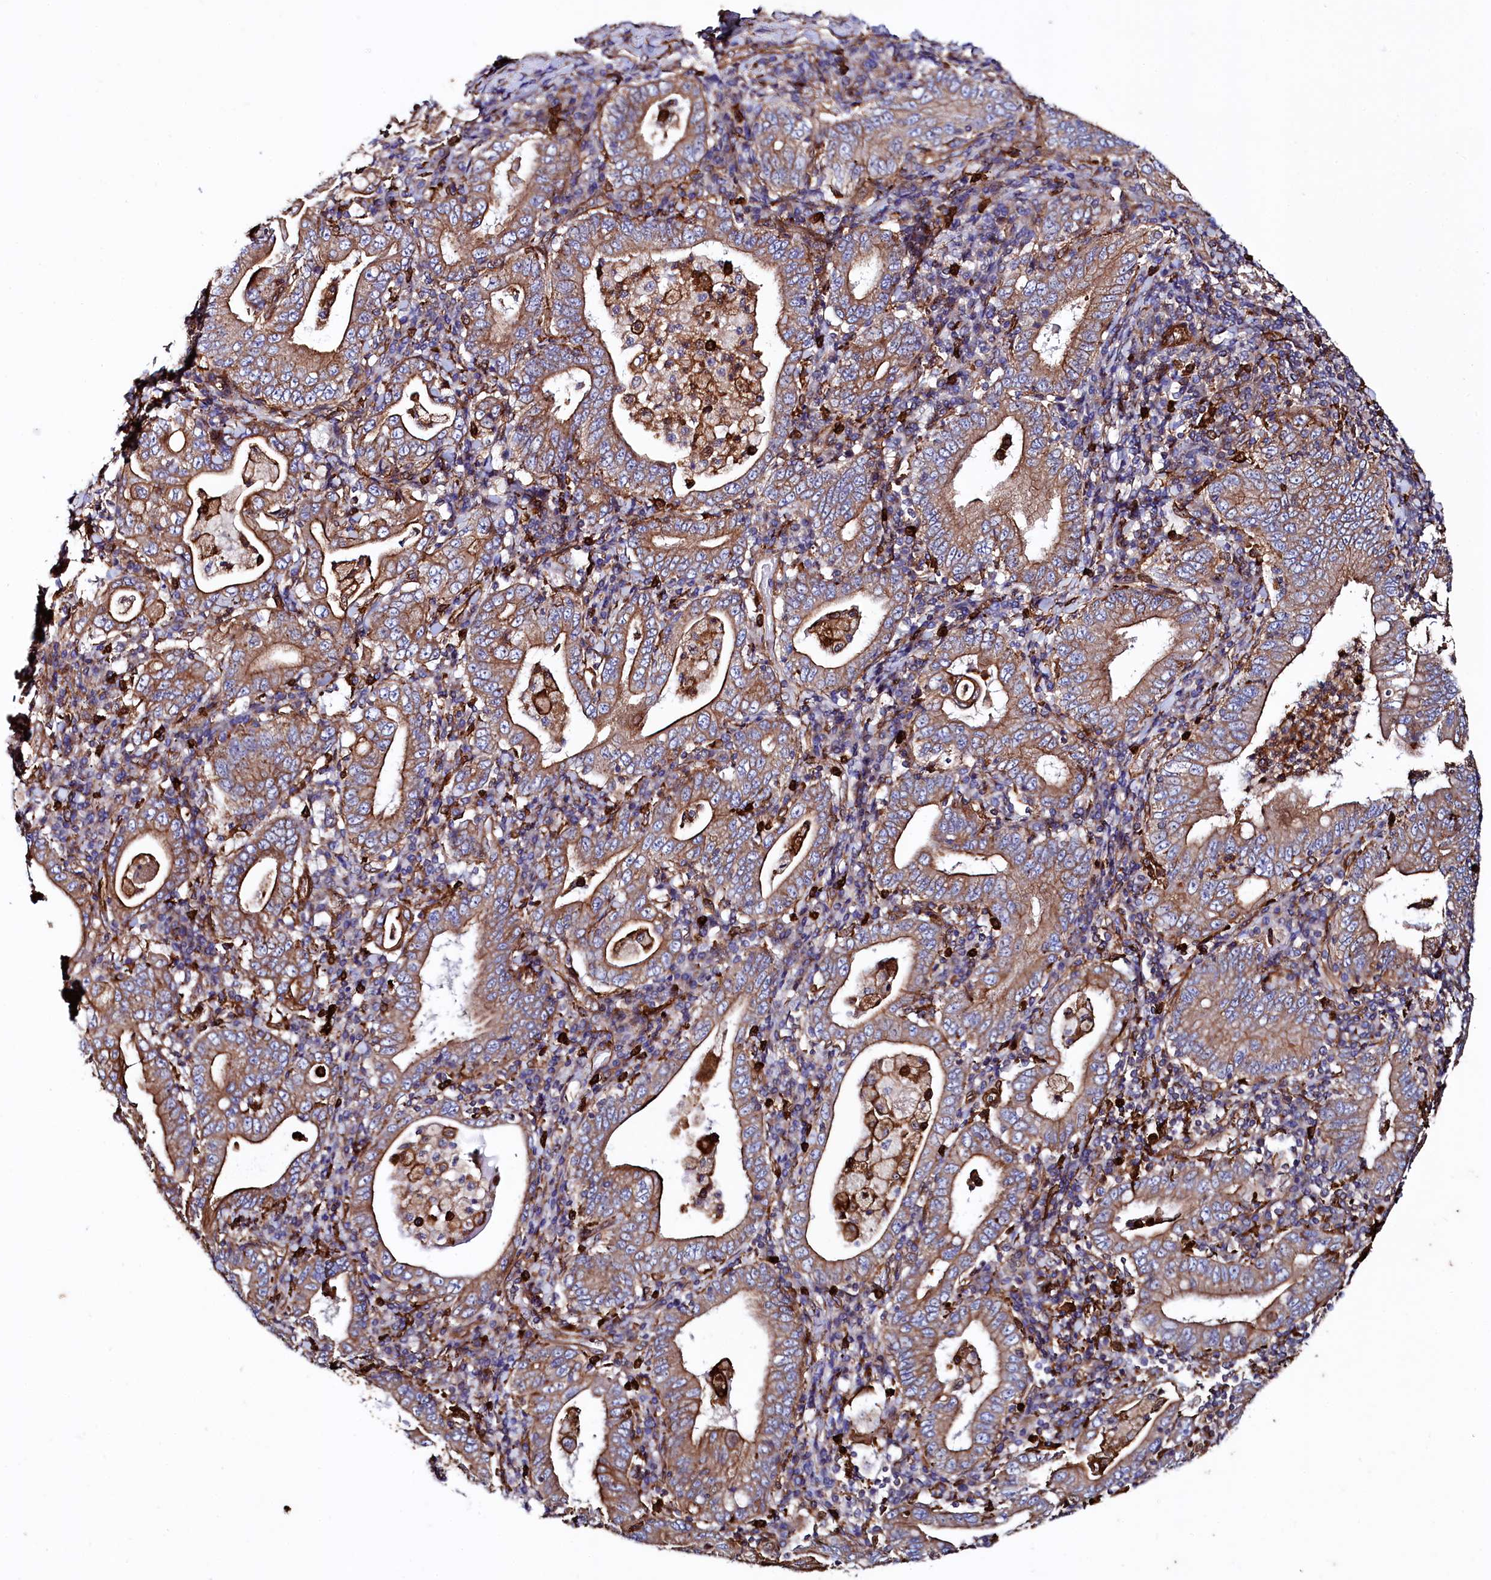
{"staining": {"intensity": "moderate", "quantity": ">75%", "location": "cytoplasmic/membranous"}, "tissue": "stomach cancer", "cell_type": "Tumor cells", "image_type": "cancer", "snomed": [{"axis": "morphology", "description": "Normal tissue, NOS"}, {"axis": "morphology", "description": "Adenocarcinoma, NOS"}, {"axis": "topography", "description": "Esophagus"}, {"axis": "topography", "description": "Stomach, upper"}, {"axis": "topography", "description": "Peripheral nerve tissue"}], "caption": "This micrograph demonstrates immunohistochemistry (IHC) staining of human stomach cancer (adenocarcinoma), with medium moderate cytoplasmic/membranous staining in approximately >75% of tumor cells.", "gene": "STAMBPL1", "patient": {"sex": "male", "age": 62}}